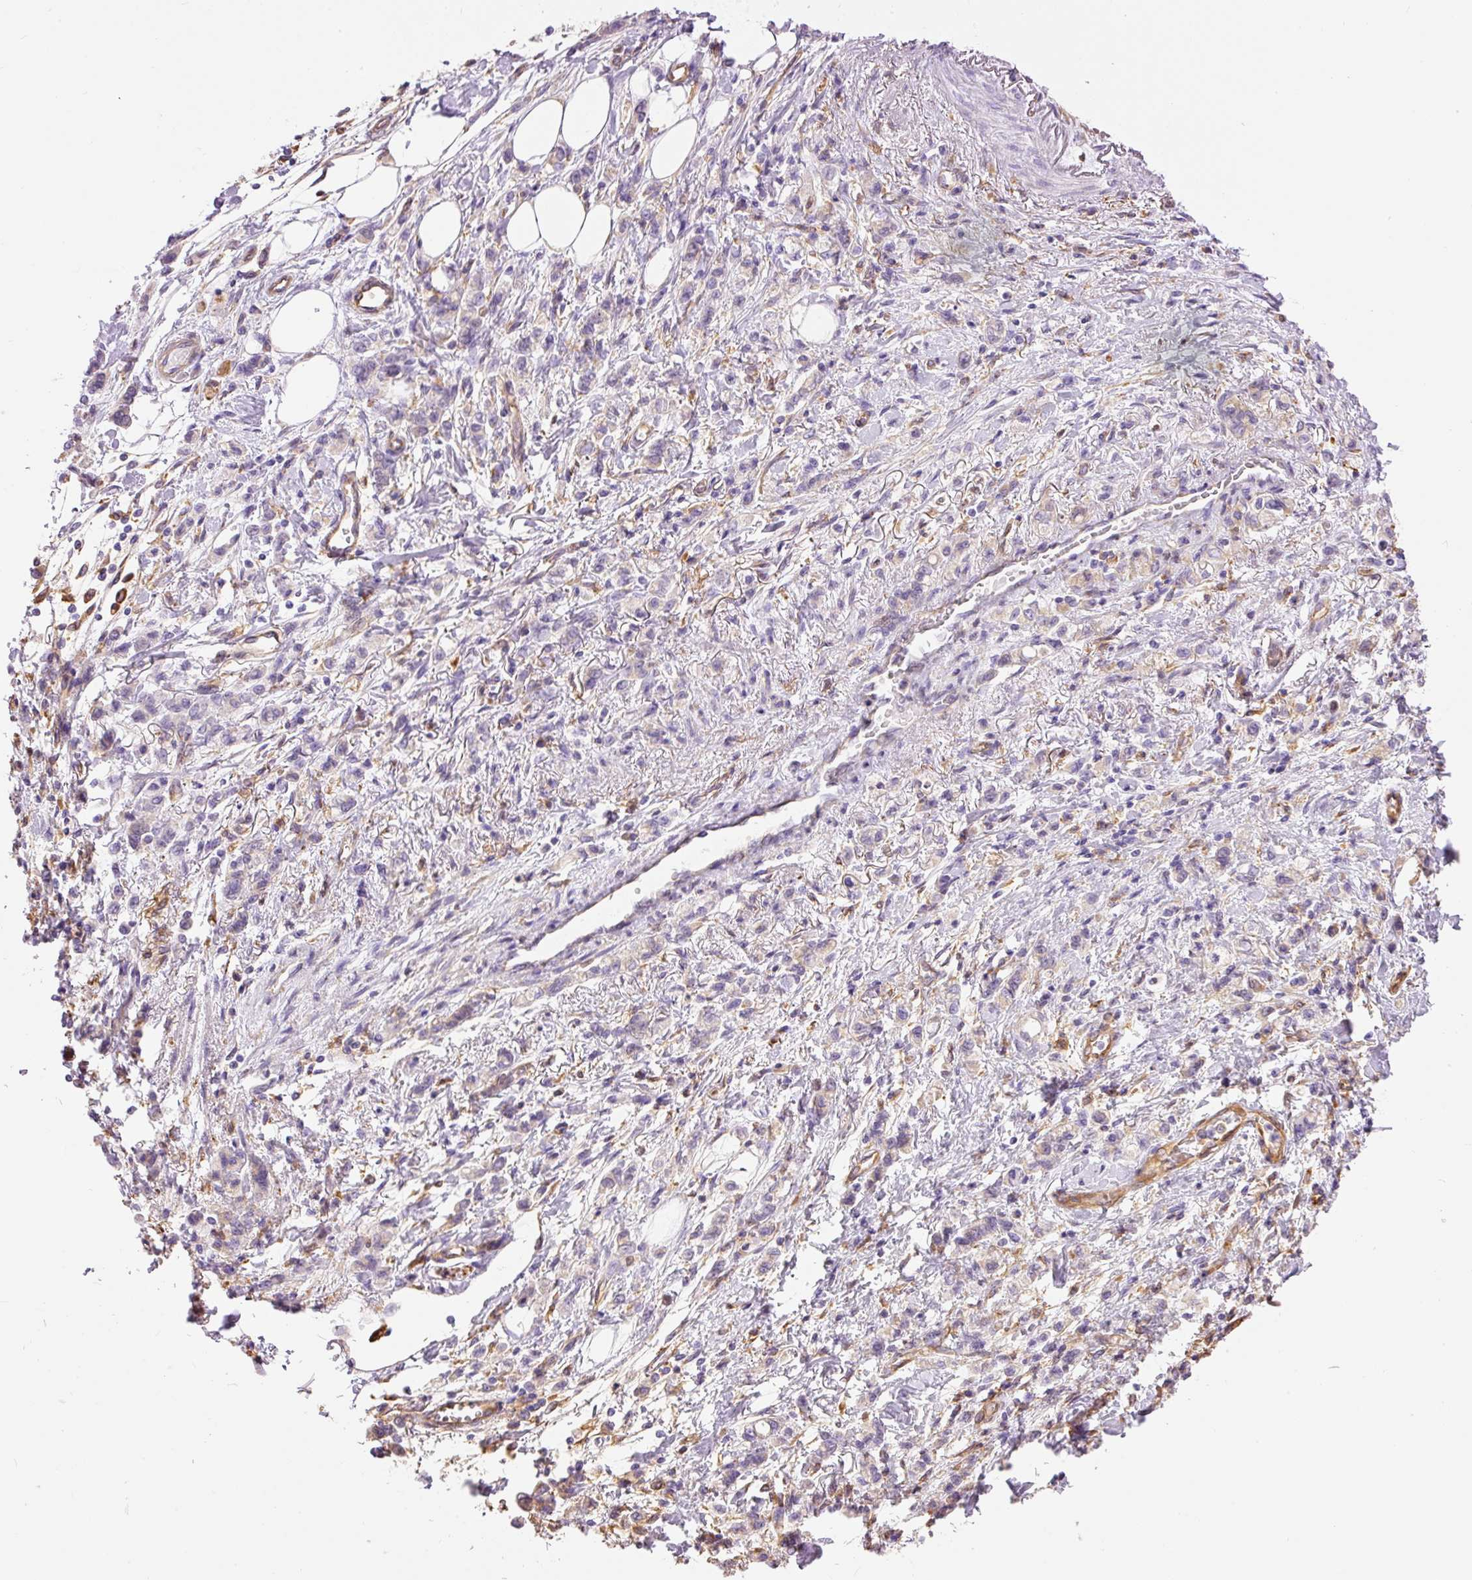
{"staining": {"intensity": "negative", "quantity": "none", "location": "none"}, "tissue": "stomach cancer", "cell_type": "Tumor cells", "image_type": "cancer", "snomed": [{"axis": "morphology", "description": "Adenocarcinoma, NOS"}, {"axis": "topography", "description": "Stomach"}], "caption": "High magnification brightfield microscopy of stomach cancer stained with DAB (3,3'-diaminobenzidine) (brown) and counterstained with hematoxylin (blue): tumor cells show no significant staining.", "gene": "IL10RB", "patient": {"sex": "male", "age": 77}}